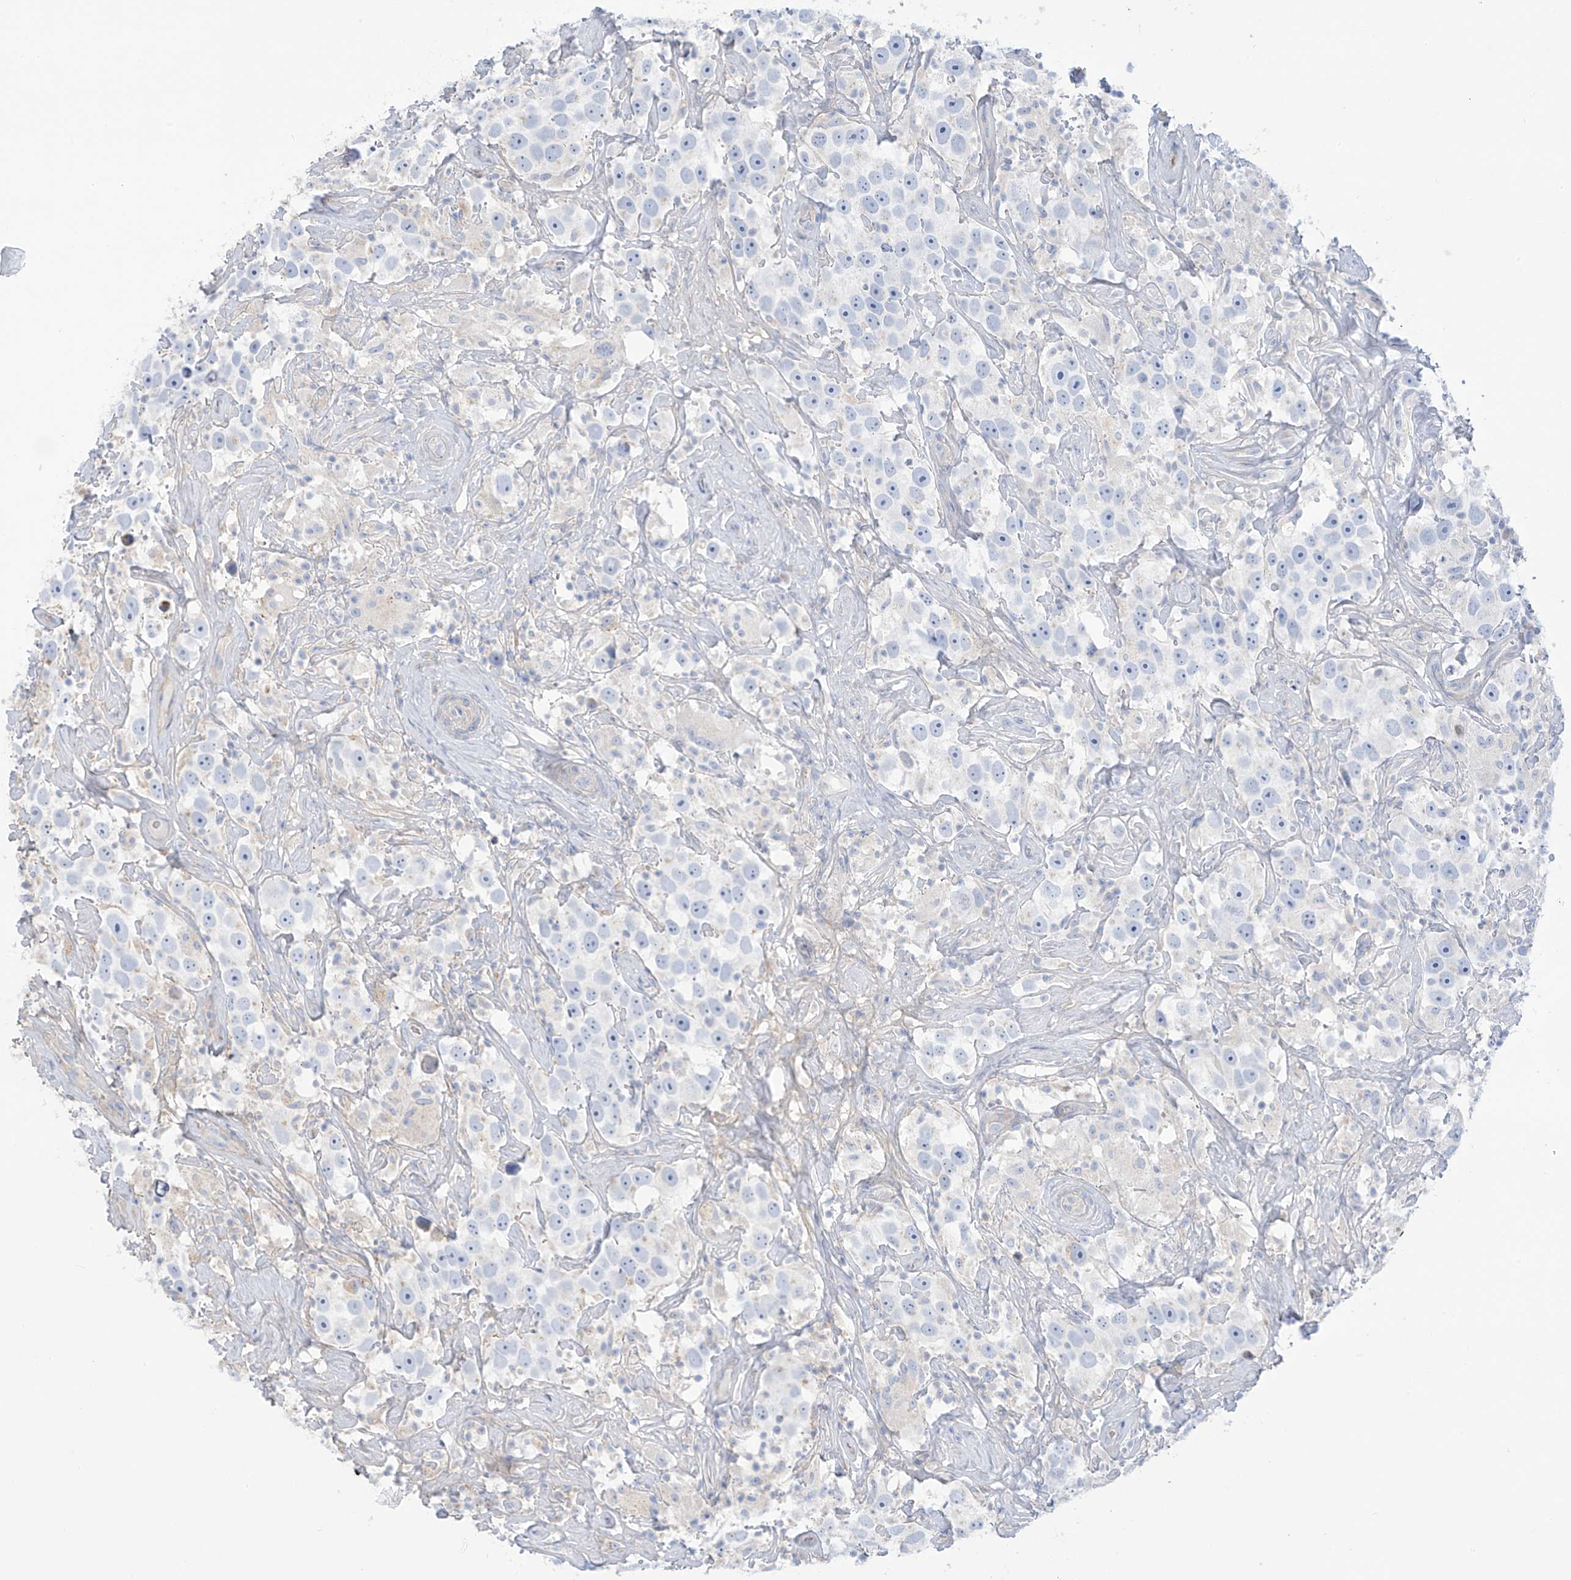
{"staining": {"intensity": "negative", "quantity": "none", "location": "none"}, "tissue": "testis cancer", "cell_type": "Tumor cells", "image_type": "cancer", "snomed": [{"axis": "morphology", "description": "Seminoma, NOS"}, {"axis": "topography", "description": "Testis"}], "caption": "DAB (3,3'-diaminobenzidine) immunohistochemical staining of human testis cancer (seminoma) shows no significant expression in tumor cells.", "gene": "FABP2", "patient": {"sex": "male", "age": 49}}